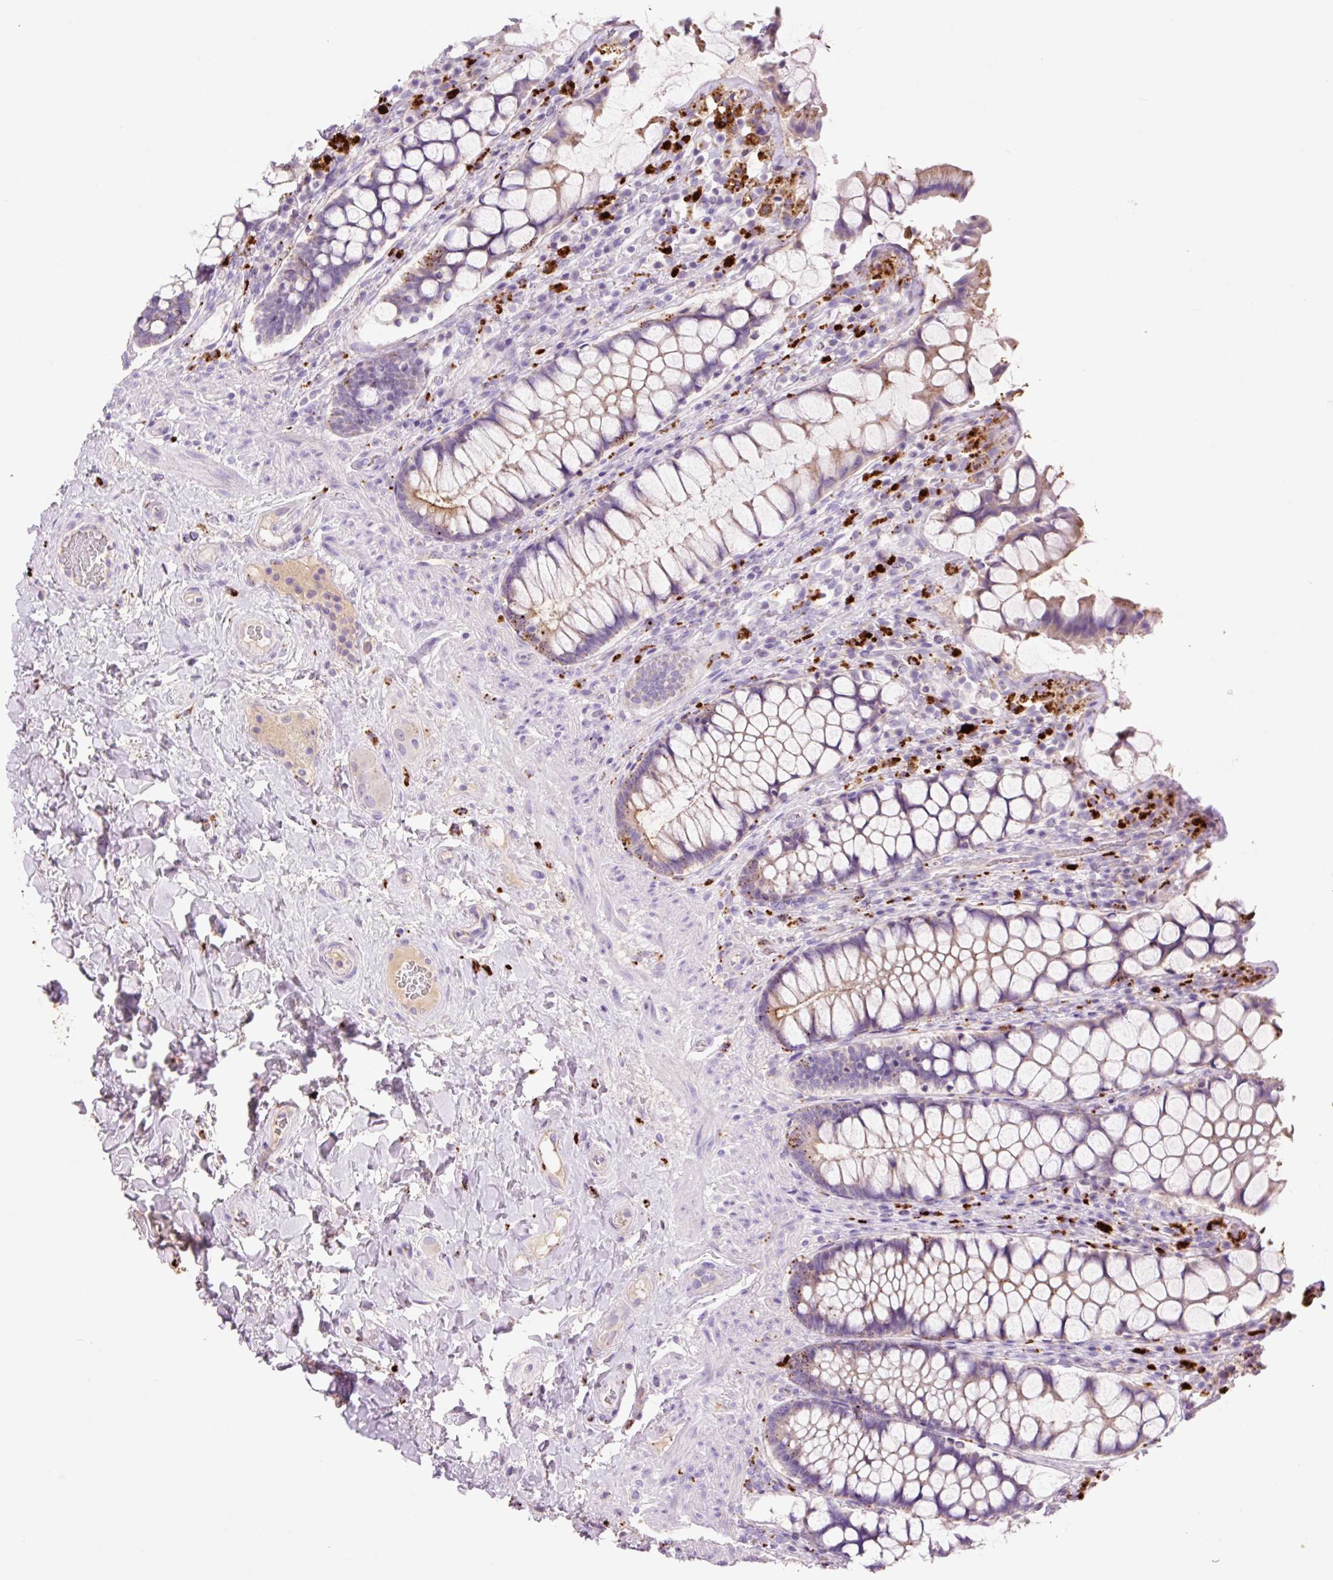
{"staining": {"intensity": "moderate", "quantity": "25%-75%", "location": "cytoplasmic/membranous"}, "tissue": "rectum", "cell_type": "Glandular cells", "image_type": "normal", "snomed": [{"axis": "morphology", "description": "Normal tissue, NOS"}, {"axis": "topography", "description": "Rectum"}], "caption": "Glandular cells display medium levels of moderate cytoplasmic/membranous staining in approximately 25%-75% of cells in unremarkable rectum. (brown staining indicates protein expression, while blue staining denotes nuclei).", "gene": "HEXA", "patient": {"sex": "female", "age": 58}}